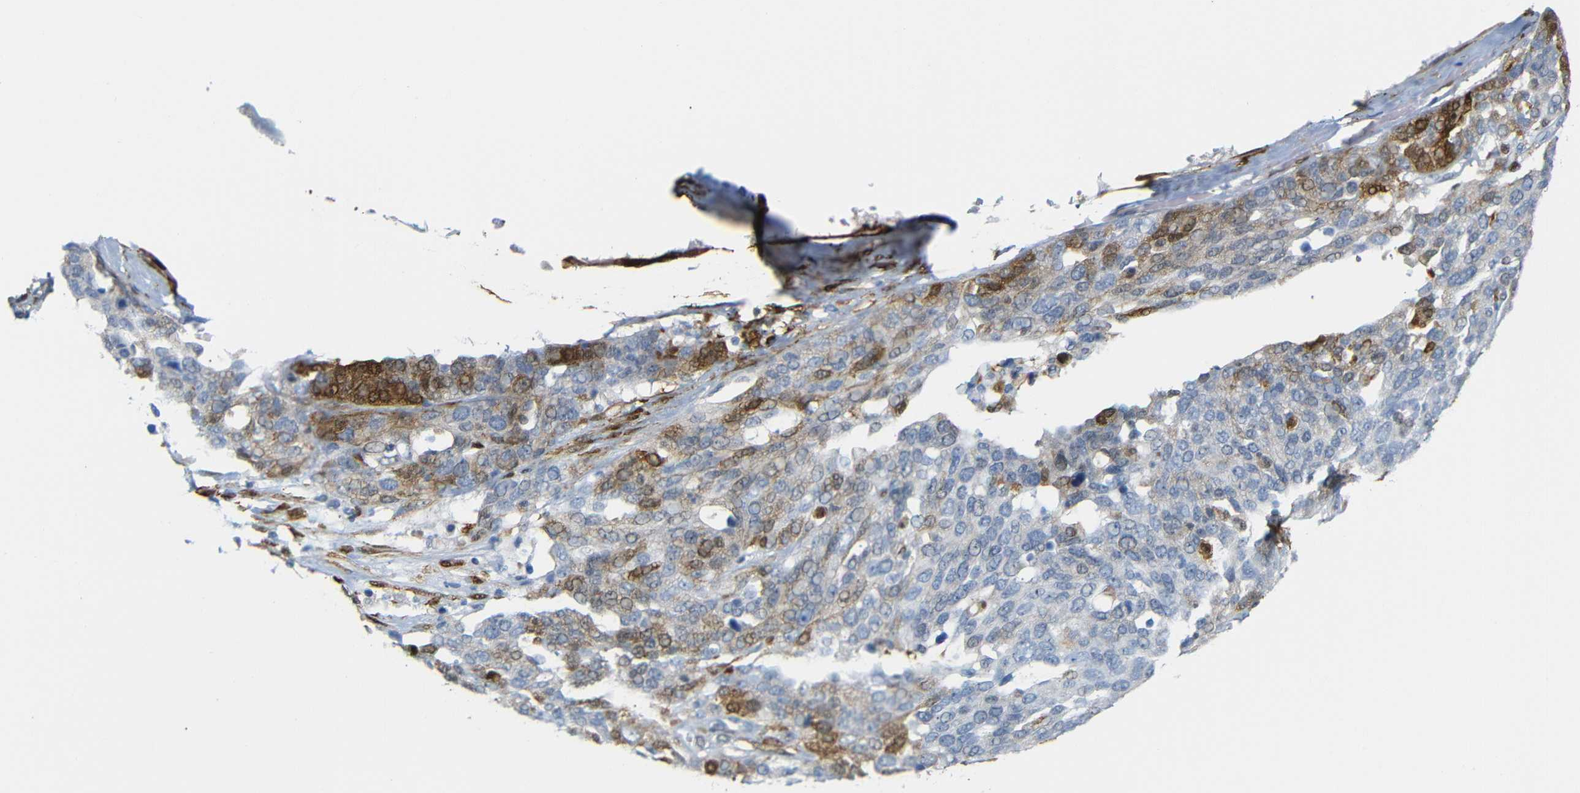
{"staining": {"intensity": "moderate", "quantity": "<25%", "location": "cytoplasmic/membranous"}, "tissue": "ovarian cancer", "cell_type": "Tumor cells", "image_type": "cancer", "snomed": [{"axis": "morphology", "description": "Cystadenocarcinoma, serous, NOS"}, {"axis": "topography", "description": "Ovary"}], "caption": "Moderate cytoplasmic/membranous protein expression is appreciated in about <25% of tumor cells in ovarian cancer.", "gene": "MT1A", "patient": {"sex": "female", "age": 44}}